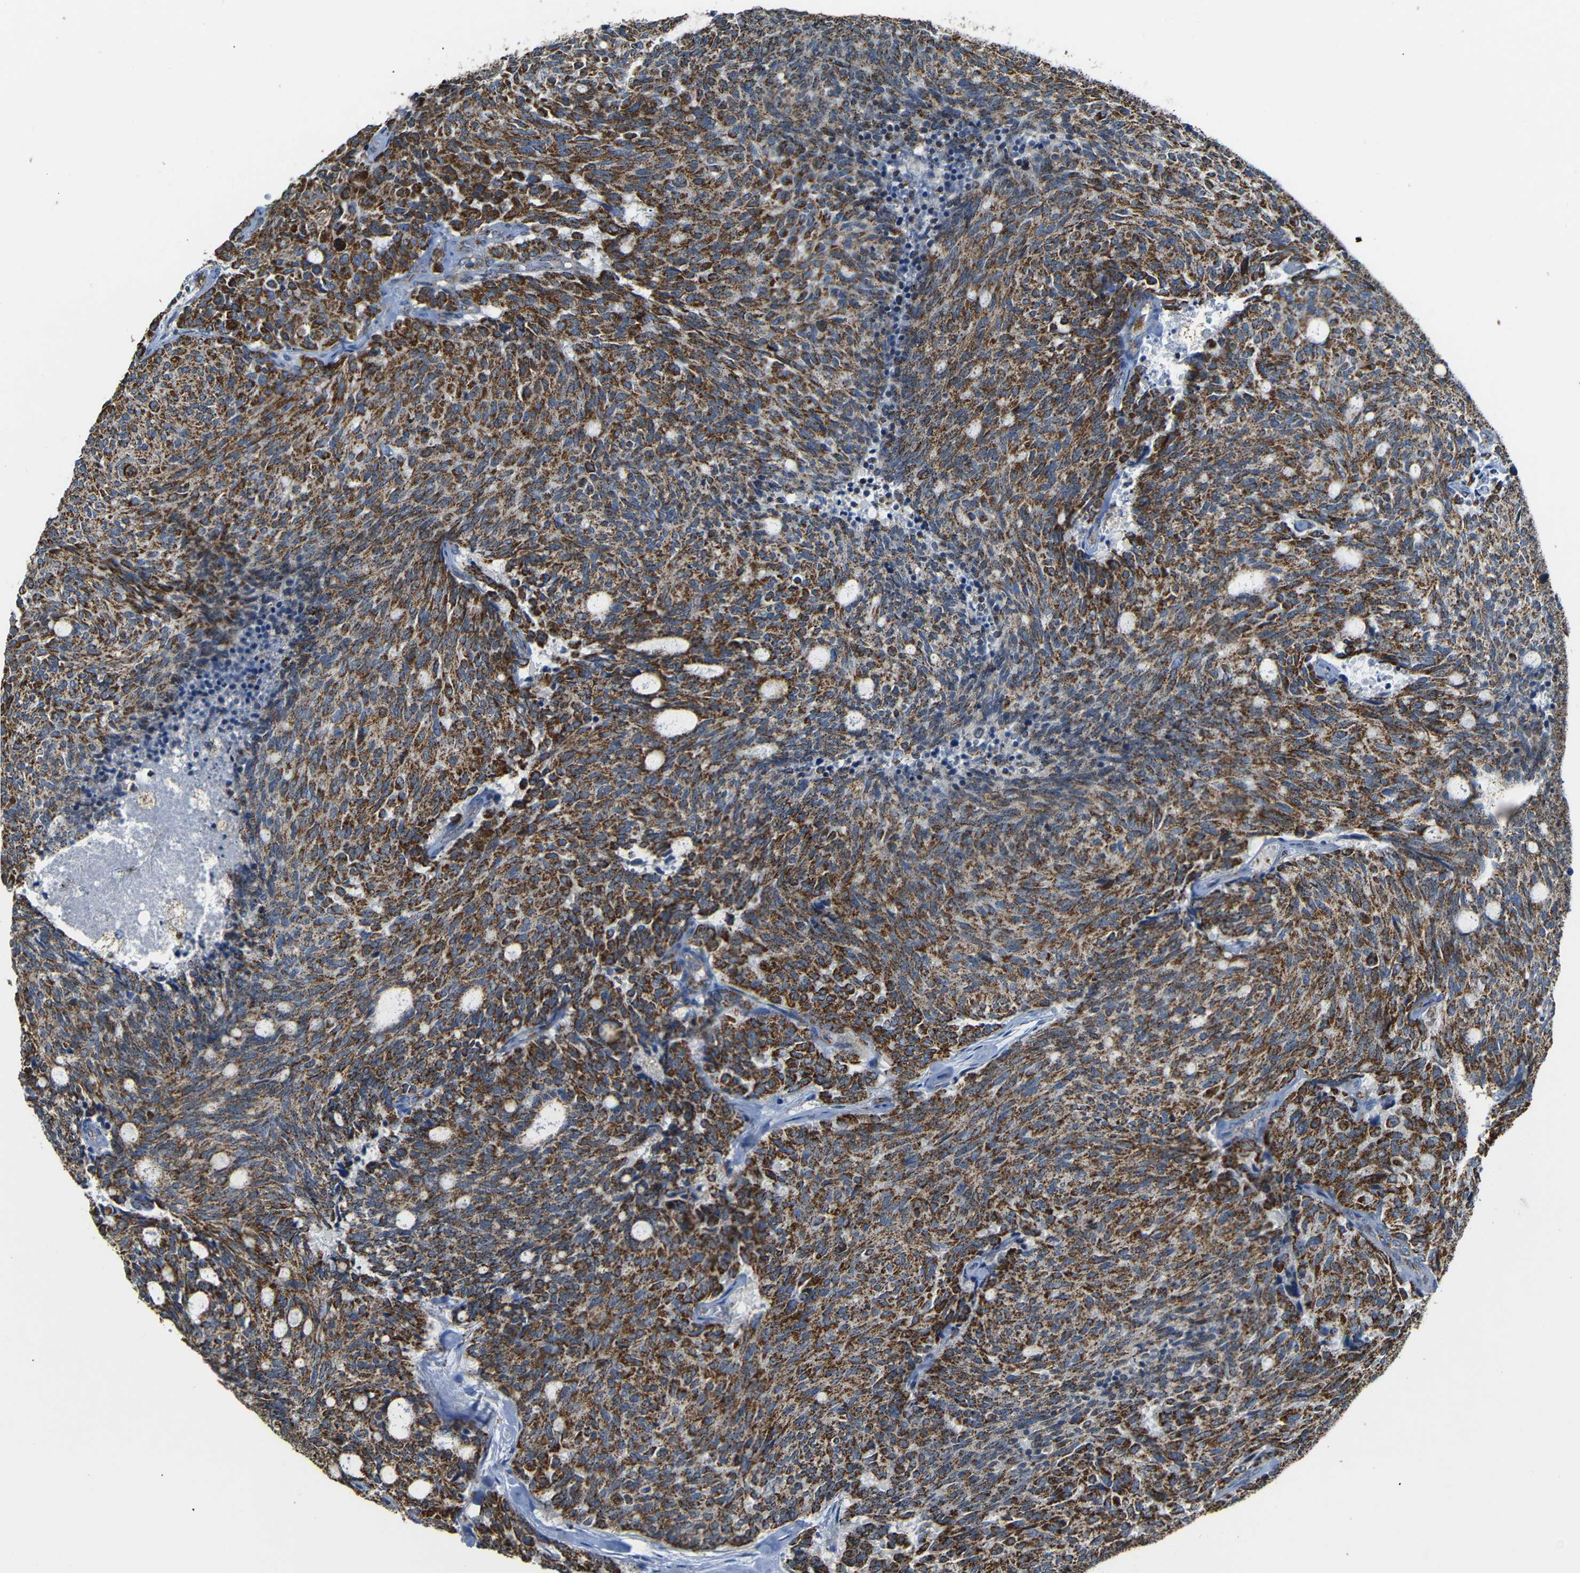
{"staining": {"intensity": "strong", "quantity": ">75%", "location": "cytoplasmic/membranous"}, "tissue": "carcinoid", "cell_type": "Tumor cells", "image_type": "cancer", "snomed": [{"axis": "morphology", "description": "Carcinoid, malignant, NOS"}, {"axis": "topography", "description": "Pancreas"}], "caption": "About >75% of tumor cells in carcinoid demonstrate strong cytoplasmic/membranous protein positivity as visualized by brown immunohistochemical staining.", "gene": "NR3C2", "patient": {"sex": "female", "age": 54}}